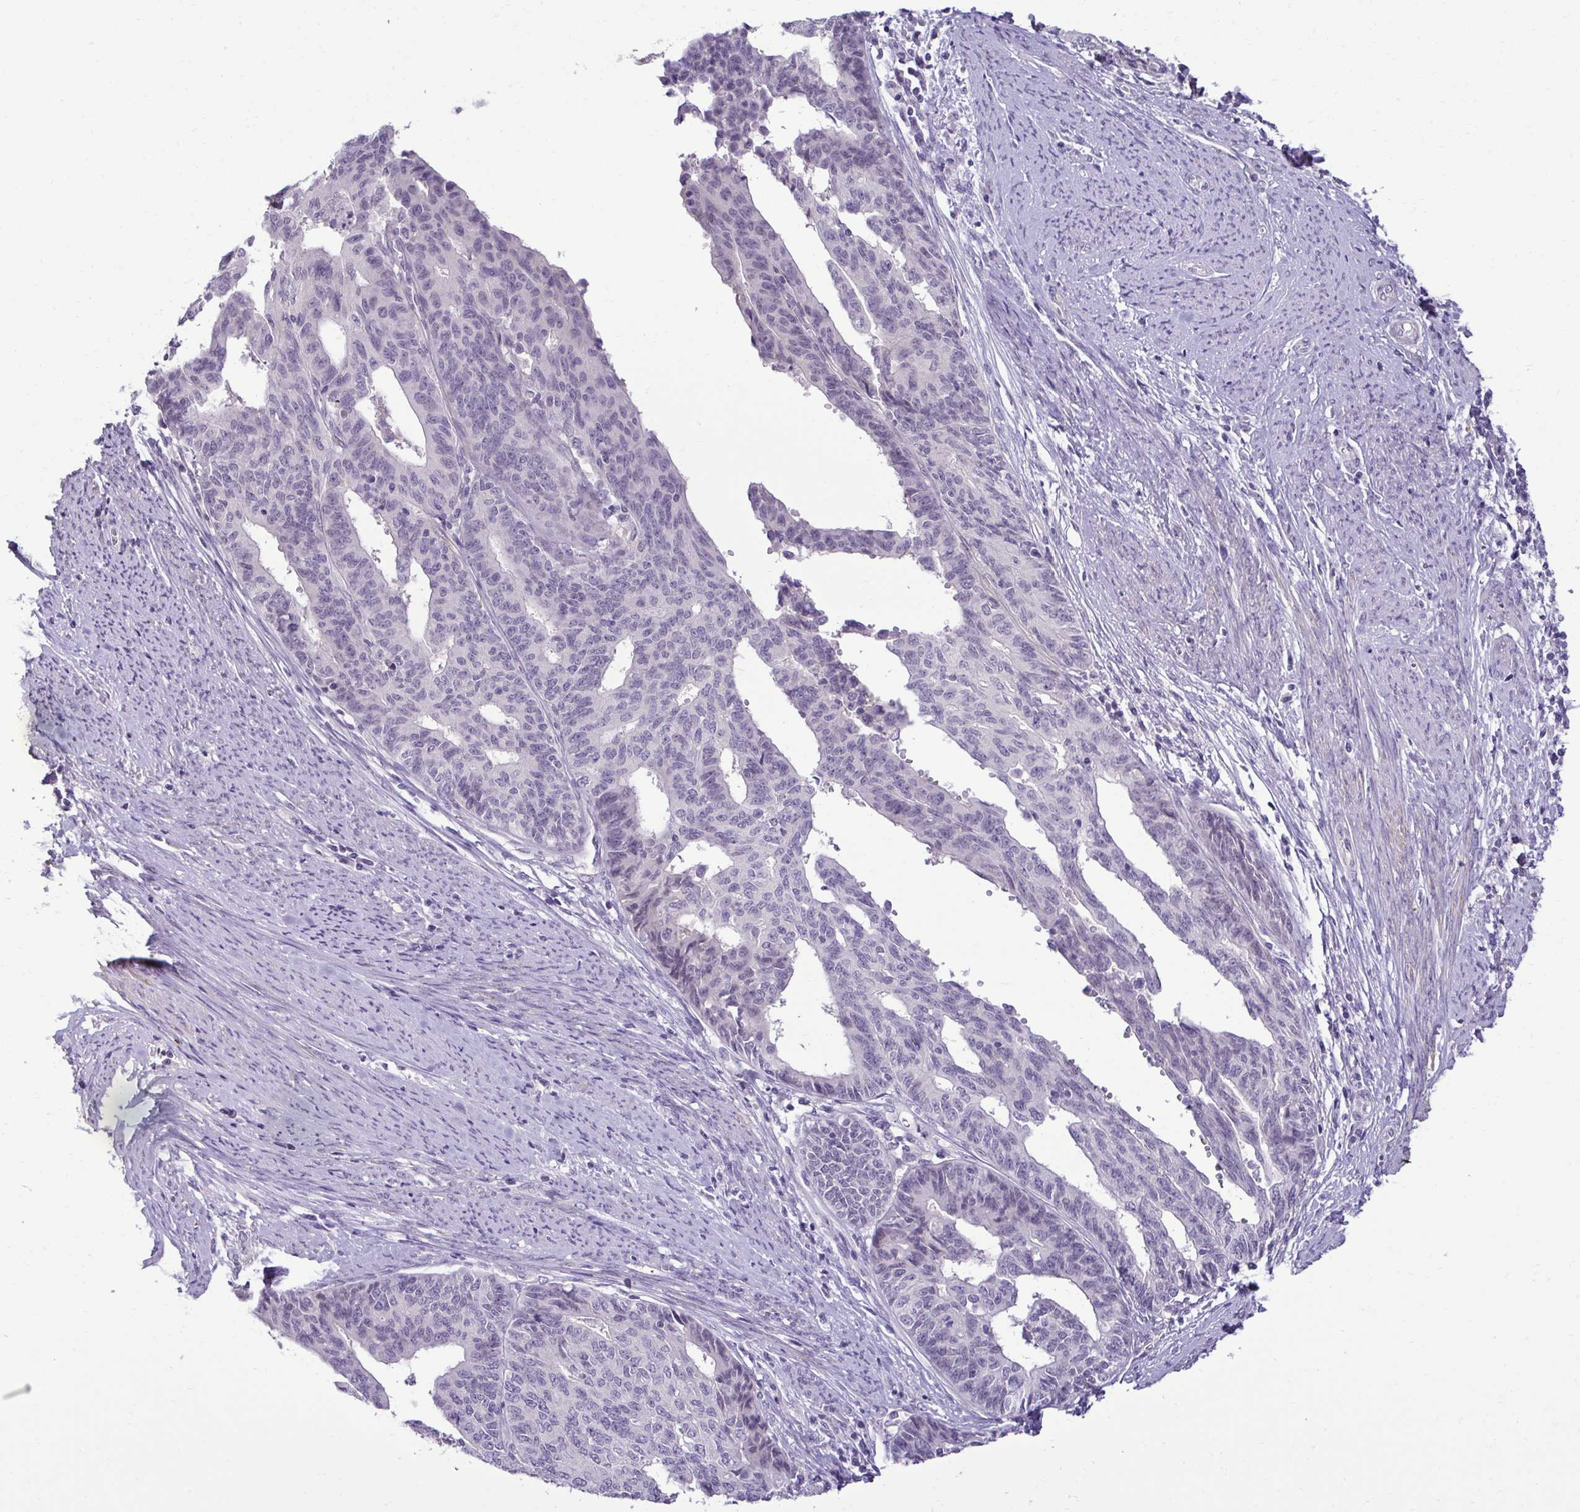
{"staining": {"intensity": "negative", "quantity": "none", "location": "none"}, "tissue": "endometrial cancer", "cell_type": "Tumor cells", "image_type": "cancer", "snomed": [{"axis": "morphology", "description": "Adenocarcinoma, NOS"}, {"axis": "topography", "description": "Endometrium"}], "caption": "A histopathology image of adenocarcinoma (endometrial) stained for a protein displays no brown staining in tumor cells.", "gene": "SLC30A3", "patient": {"sex": "female", "age": 65}}